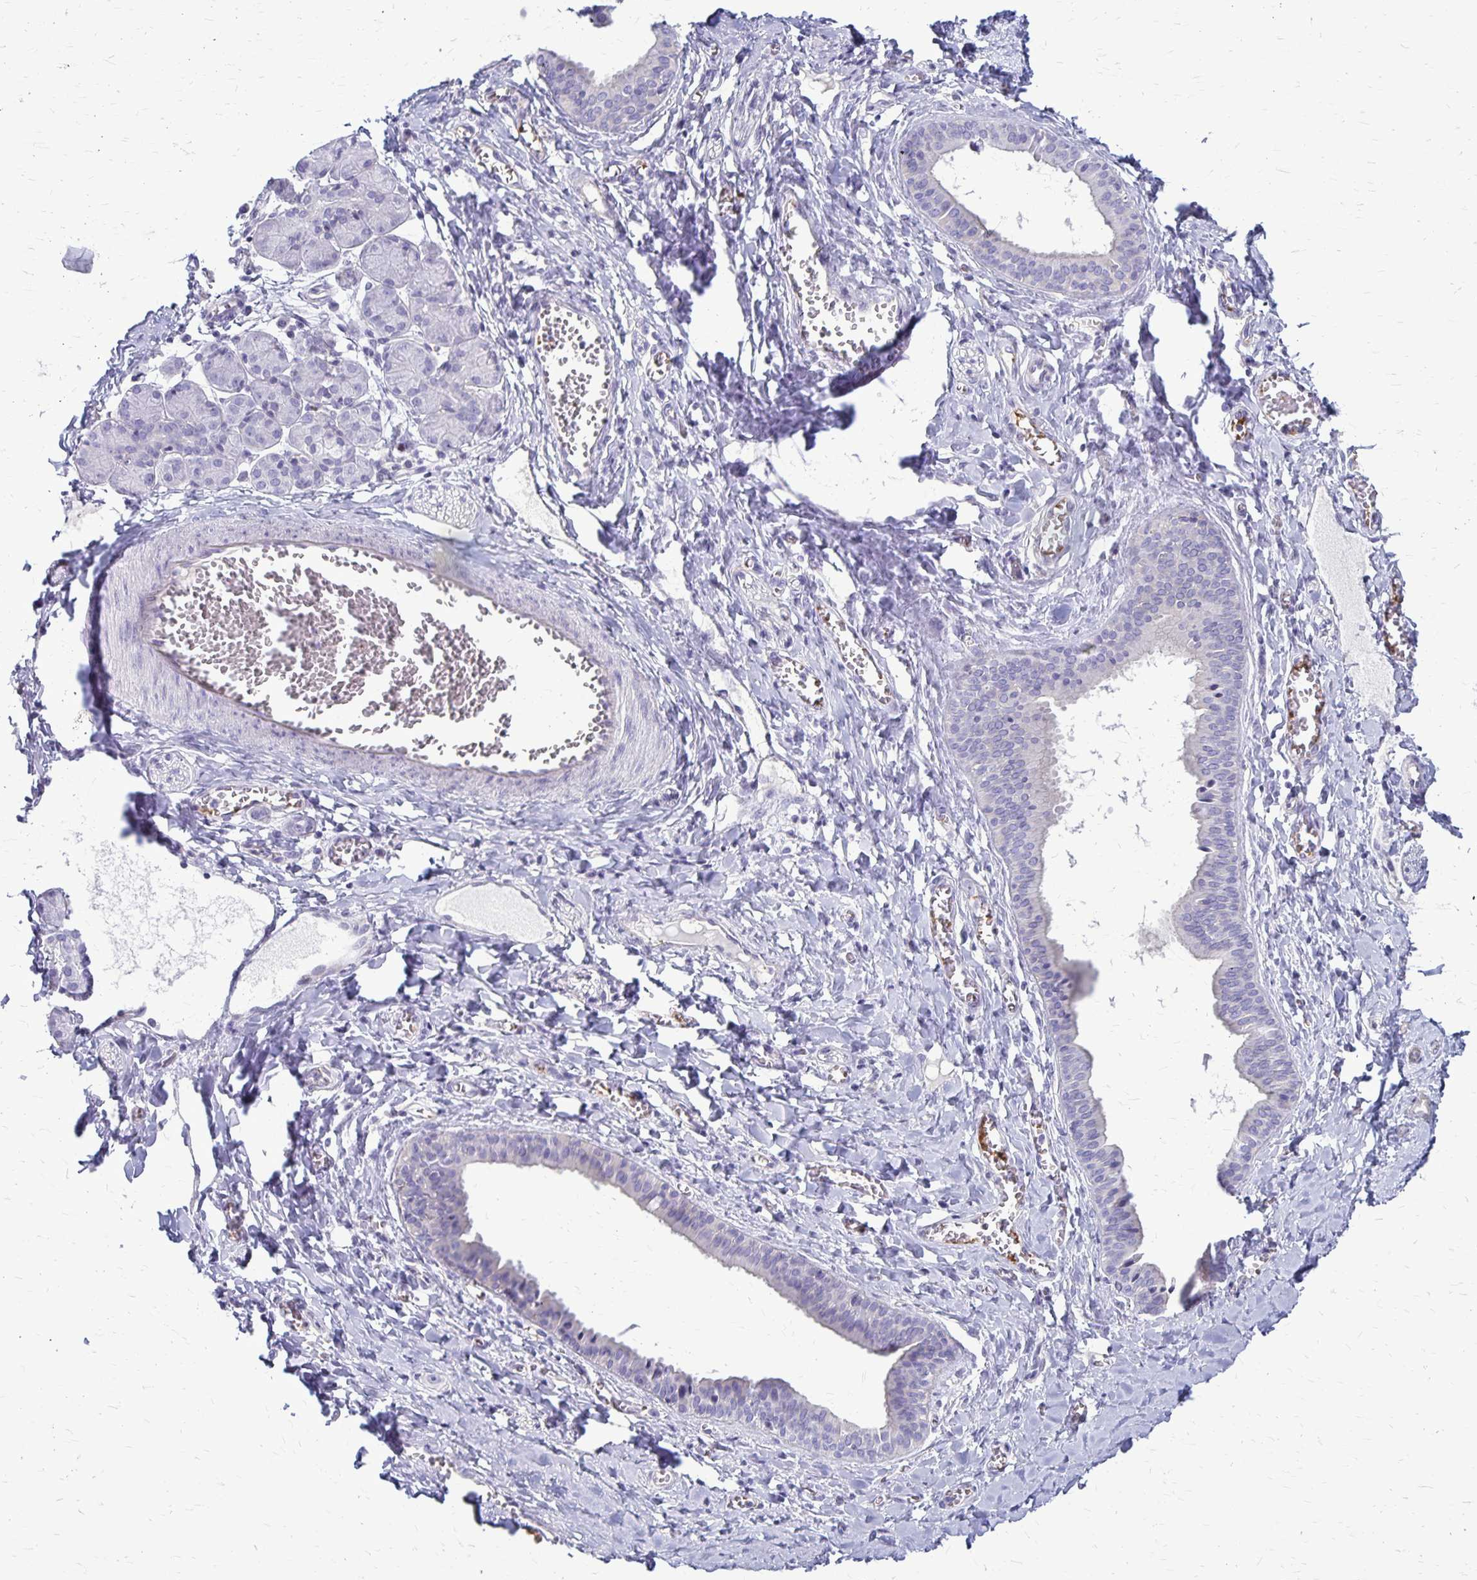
{"staining": {"intensity": "negative", "quantity": "none", "location": "none"}, "tissue": "salivary gland", "cell_type": "Glandular cells", "image_type": "normal", "snomed": [{"axis": "morphology", "description": "Normal tissue, NOS"}, {"axis": "morphology", "description": "Inflammation, NOS"}, {"axis": "topography", "description": "Lymph node"}, {"axis": "topography", "description": "Salivary gland"}], "caption": "Salivary gland stained for a protein using immunohistochemistry (IHC) displays no staining glandular cells.", "gene": "GP9", "patient": {"sex": "male", "age": 3}}